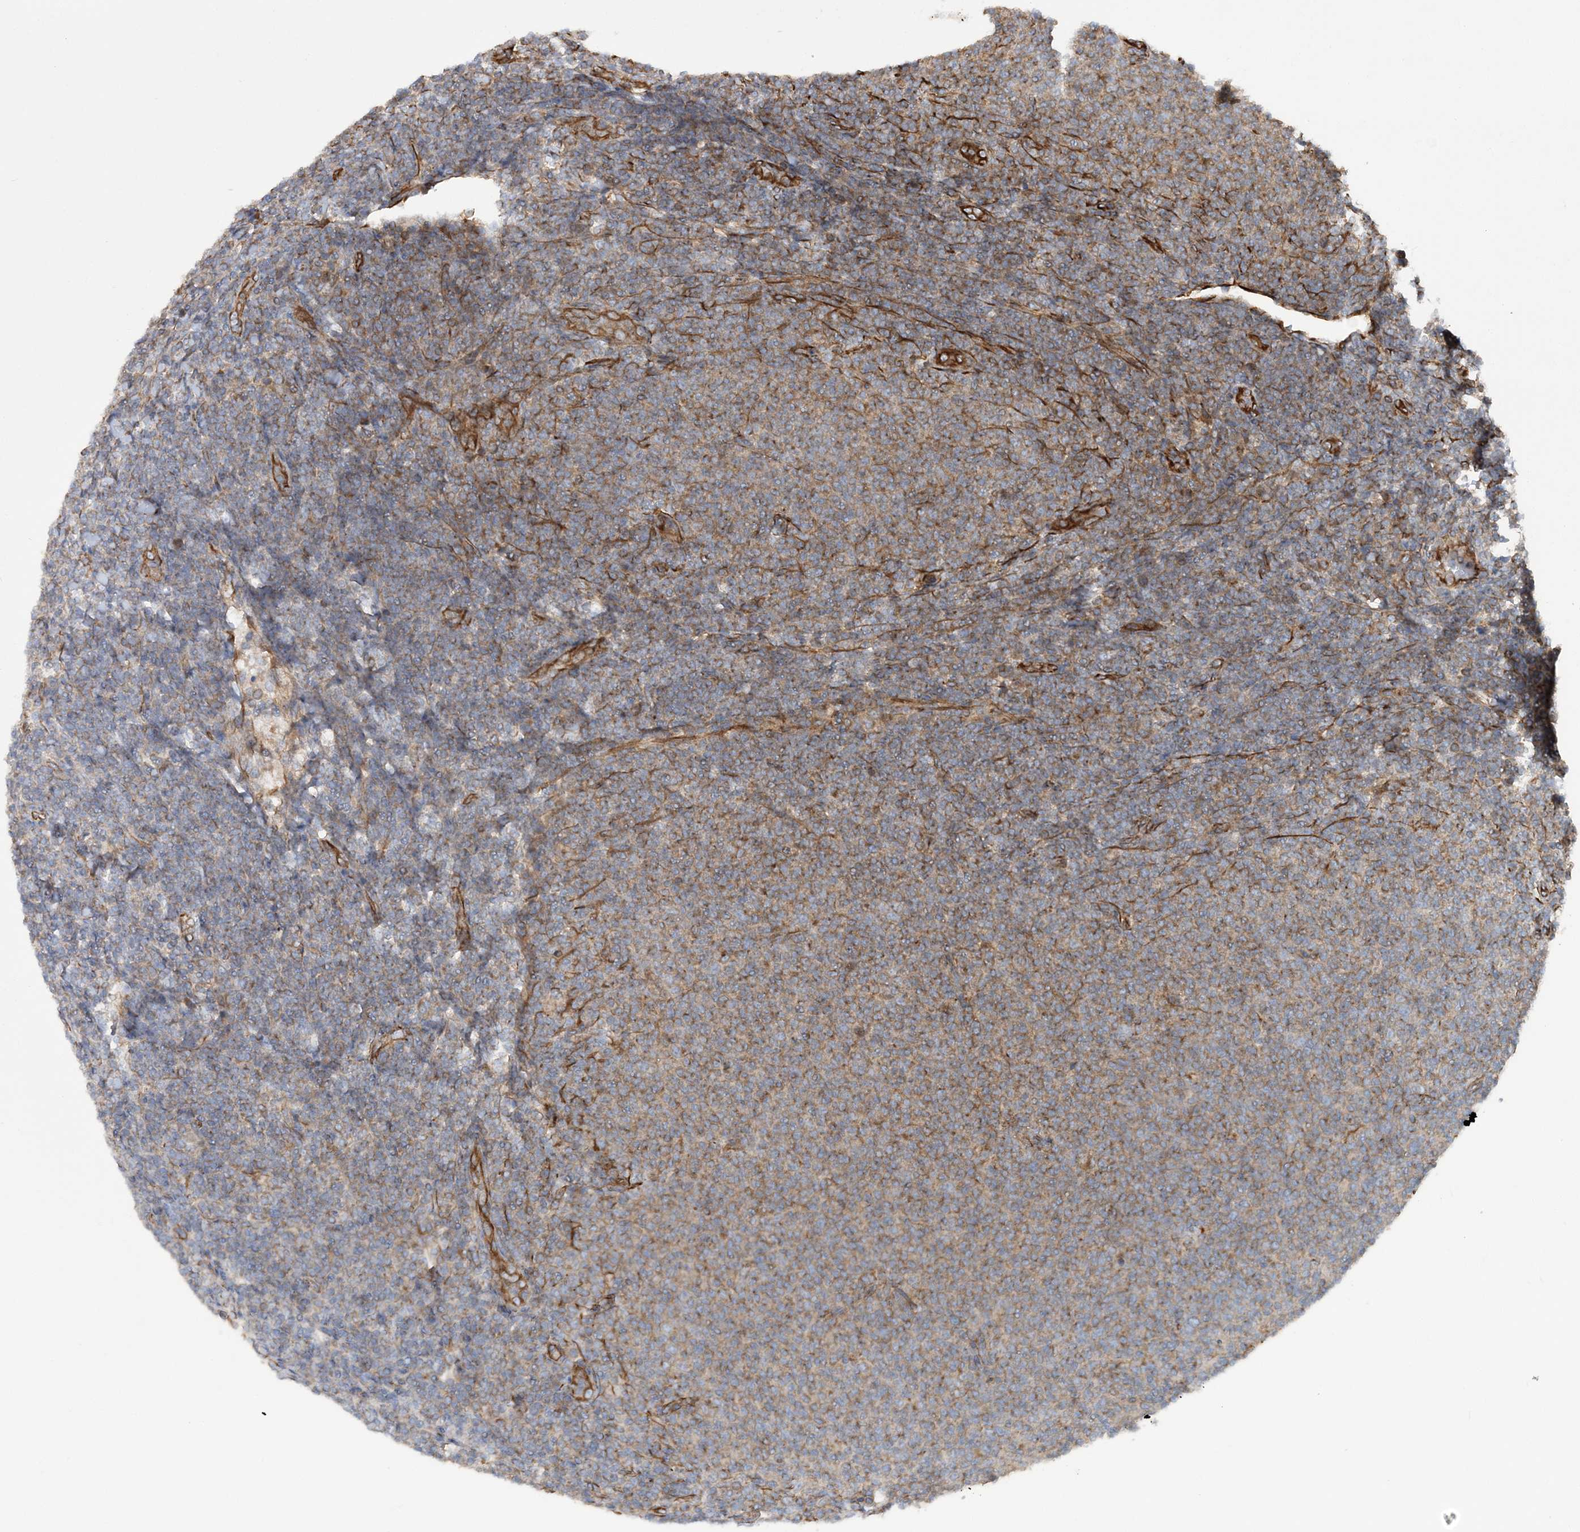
{"staining": {"intensity": "moderate", "quantity": "25%-75%", "location": "cytoplasmic/membranous"}, "tissue": "lymphoma", "cell_type": "Tumor cells", "image_type": "cancer", "snomed": [{"axis": "morphology", "description": "Malignant lymphoma, non-Hodgkin's type, Low grade"}, {"axis": "topography", "description": "Lymph node"}], "caption": "Protein expression analysis of malignant lymphoma, non-Hodgkin's type (low-grade) reveals moderate cytoplasmic/membranous positivity in approximately 25%-75% of tumor cells.", "gene": "FAM114A2", "patient": {"sex": "male", "age": 66}}